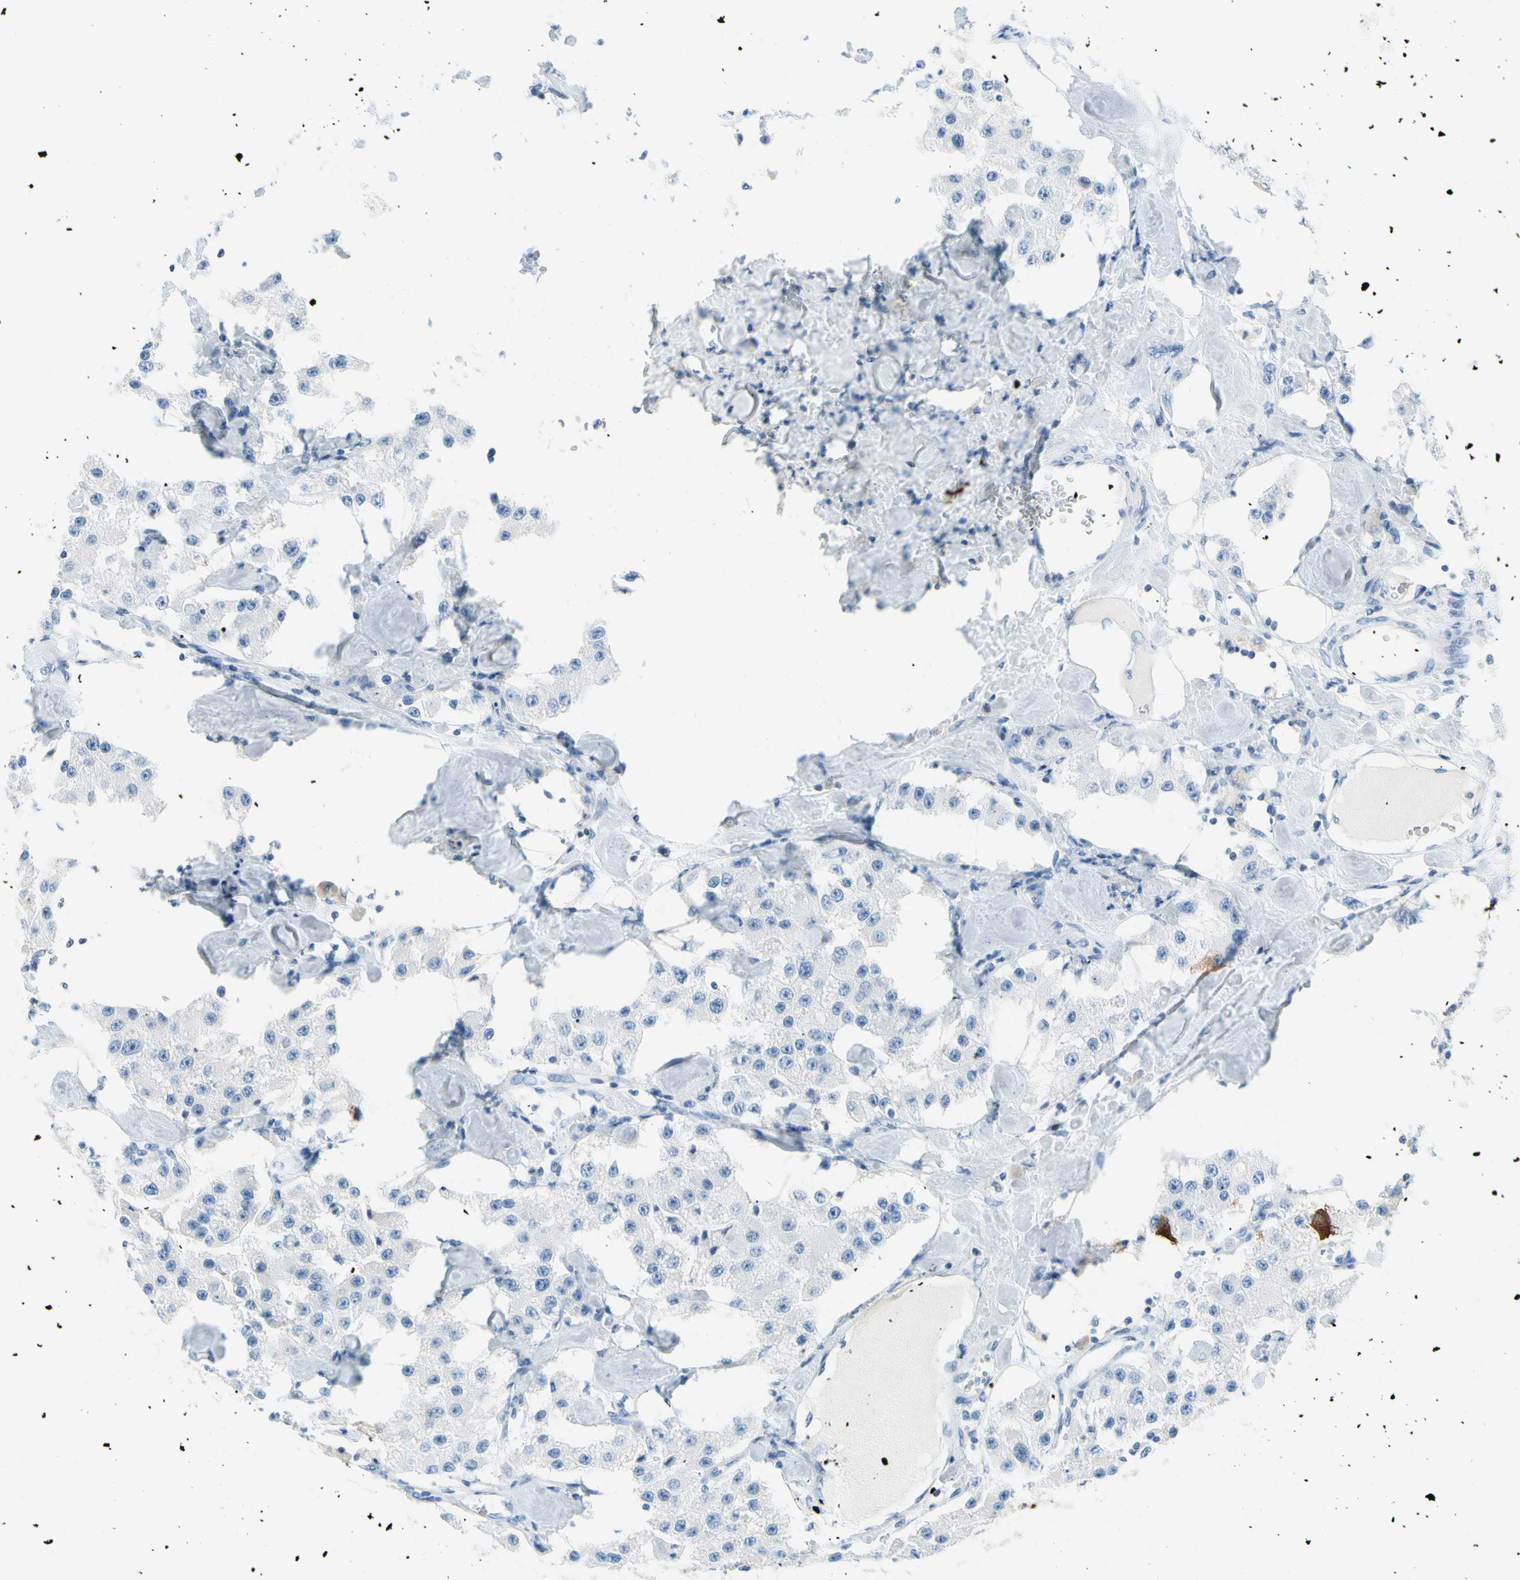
{"staining": {"intensity": "moderate", "quantity": "<25%", "location": "cytoplasmic/membranous"}, "tissue": "carcinoid", "cell_type": "Tumor cells", "image_type": "cancer", "snomed": [{"axis": "morphology", "description": "Carcinoid, malignant, NOS"}, {"axis": "topography", "description": "Pancreas"}], "caption": "Carcinoid stained with IHC demonstrates moderate cytoplasmic/membranous positivity in approximately <25% of tumor cells.", "gene": "TACC3", "patient": {"sex": "male", "age": 41}}